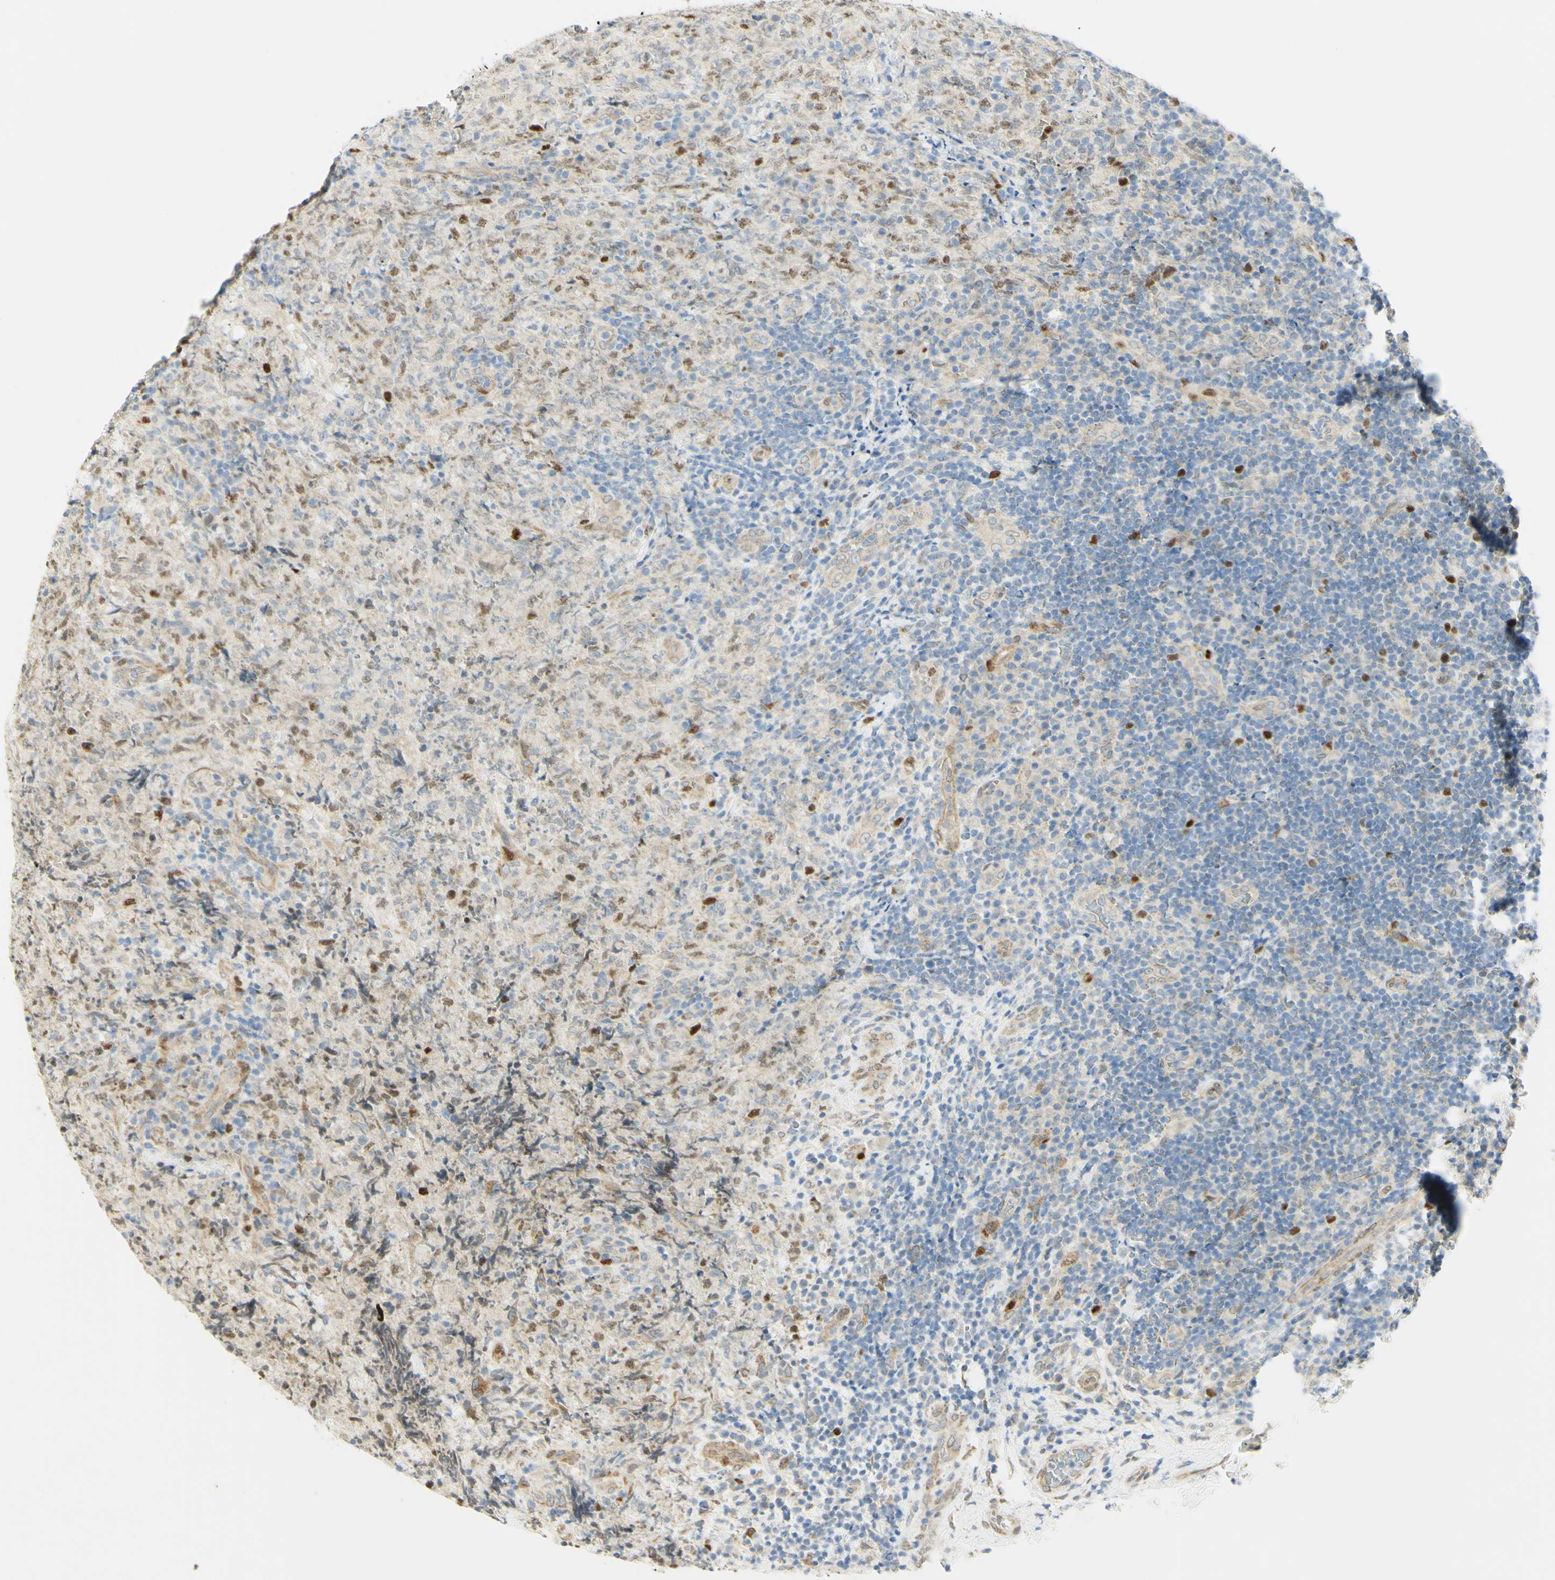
{"staining": {"intensity": "strong", "quantity": "<25%", "location": "nuclear"}, "tissue": "lymphoma", "cell_type": "Tumor cells", "image_type": "cancer", "snomed": [{"axis": "morphology", "description": "Malignant lymphoma, non-Hodgkin's type, High grade"}, {"axis": "topography", "description": "Tonsil"}], "caption": "Malignant lymphoma, non-Hodgkin's type (high-grade) tissue demonstrates strong nuclear positivity in approximately <25% of tumor cells, visualized by immunohistochemistry.", "gene": "E2F1", "patient": {"sex": "female", "age": 36}}